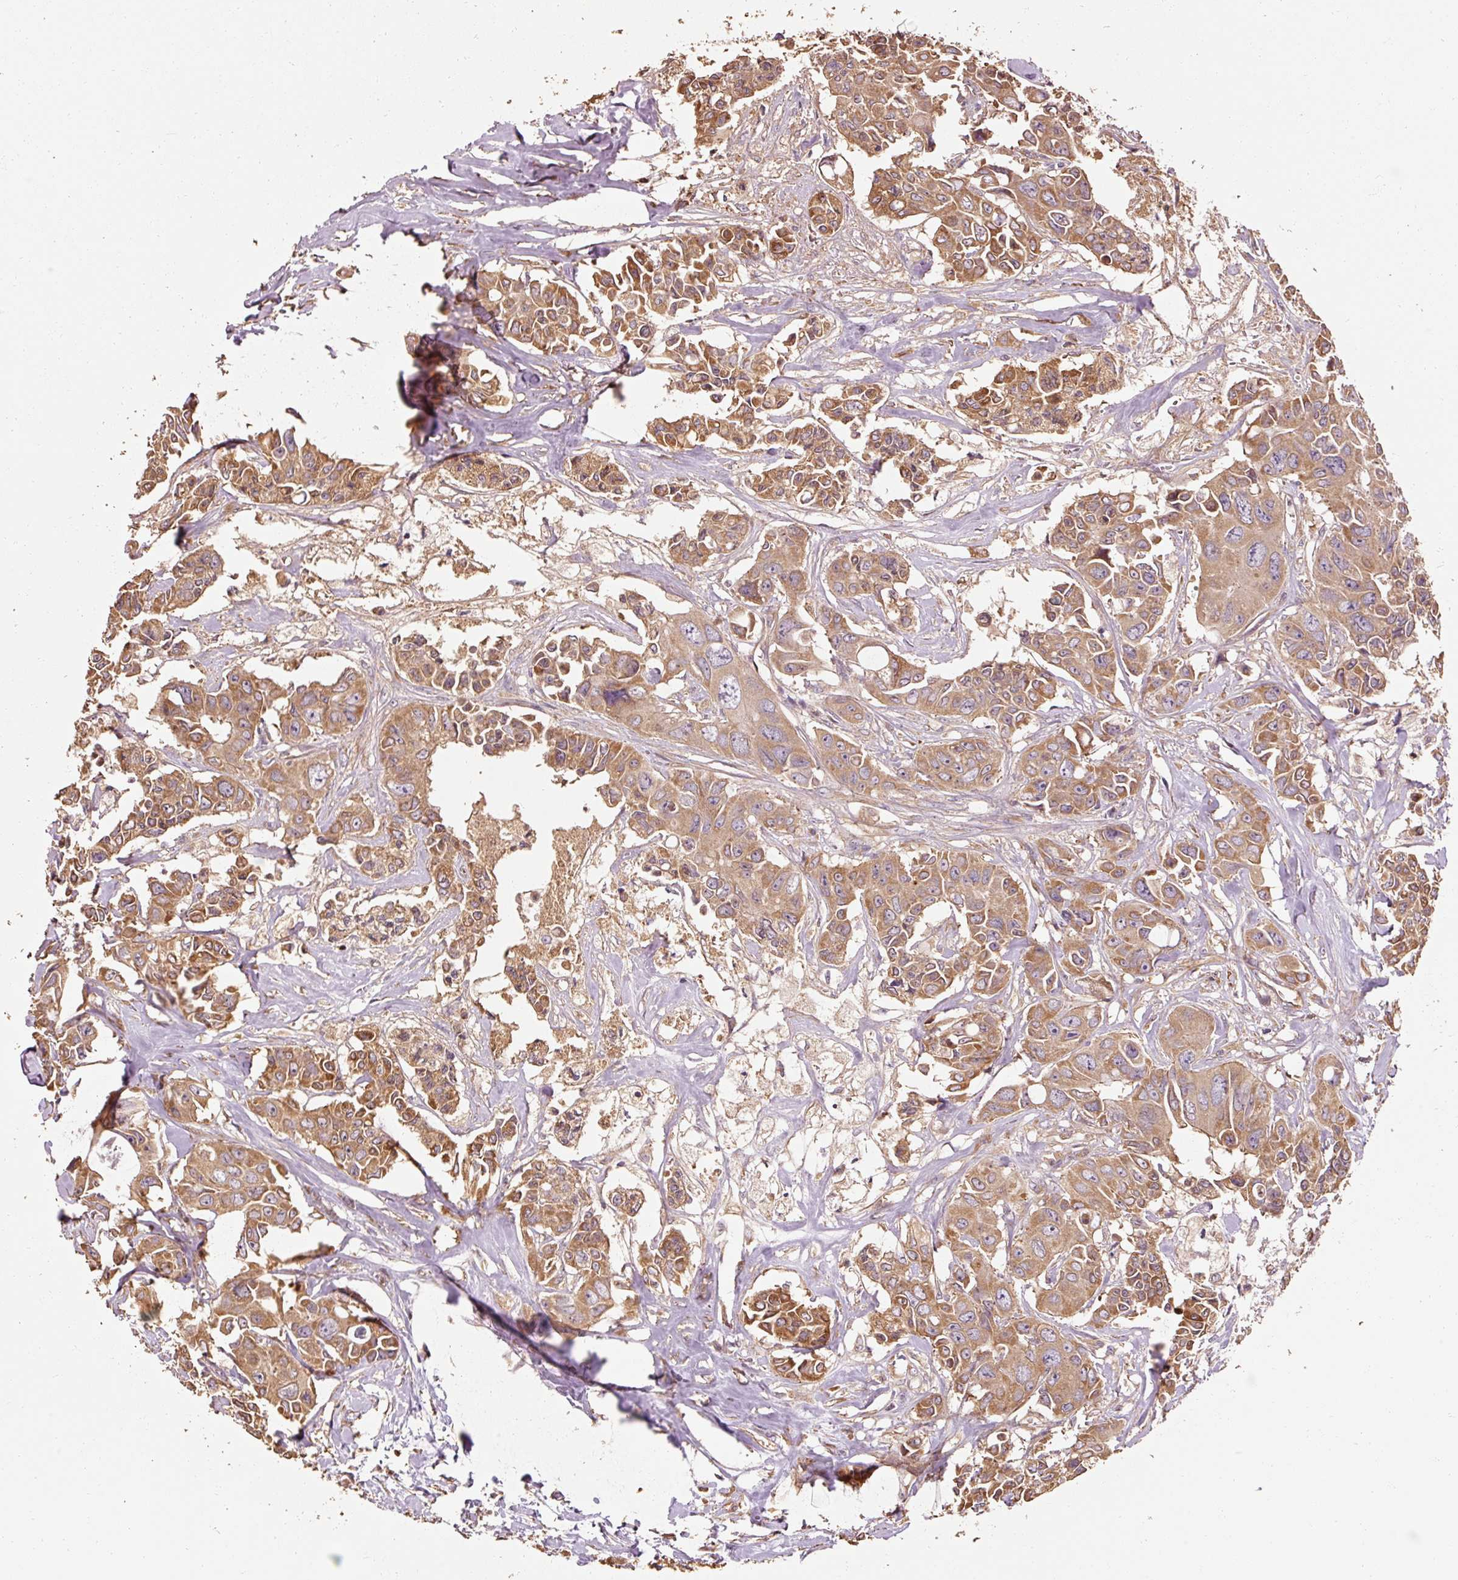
{"staining": {"intensity": "moderate", "quantity": ">75%", "location": "cytoplasmic/membranous"}, "tissue": "colorectal cancer", "cell_type": "Tumor cells", "image_type": "cancer", "snomed": [{"axis": "morphology", "description": "Adenocarcinoma, NOS"}, {"axis": "topography", "description": "Rectum"}], "caption": "Moderate cytoplasmic/membranous staining for a protein is seen in about >75% of tumor cells of colorectal cancer using IHC.", "gene": "EFHC1", "patient": {"sex": "male", "age": 87}}